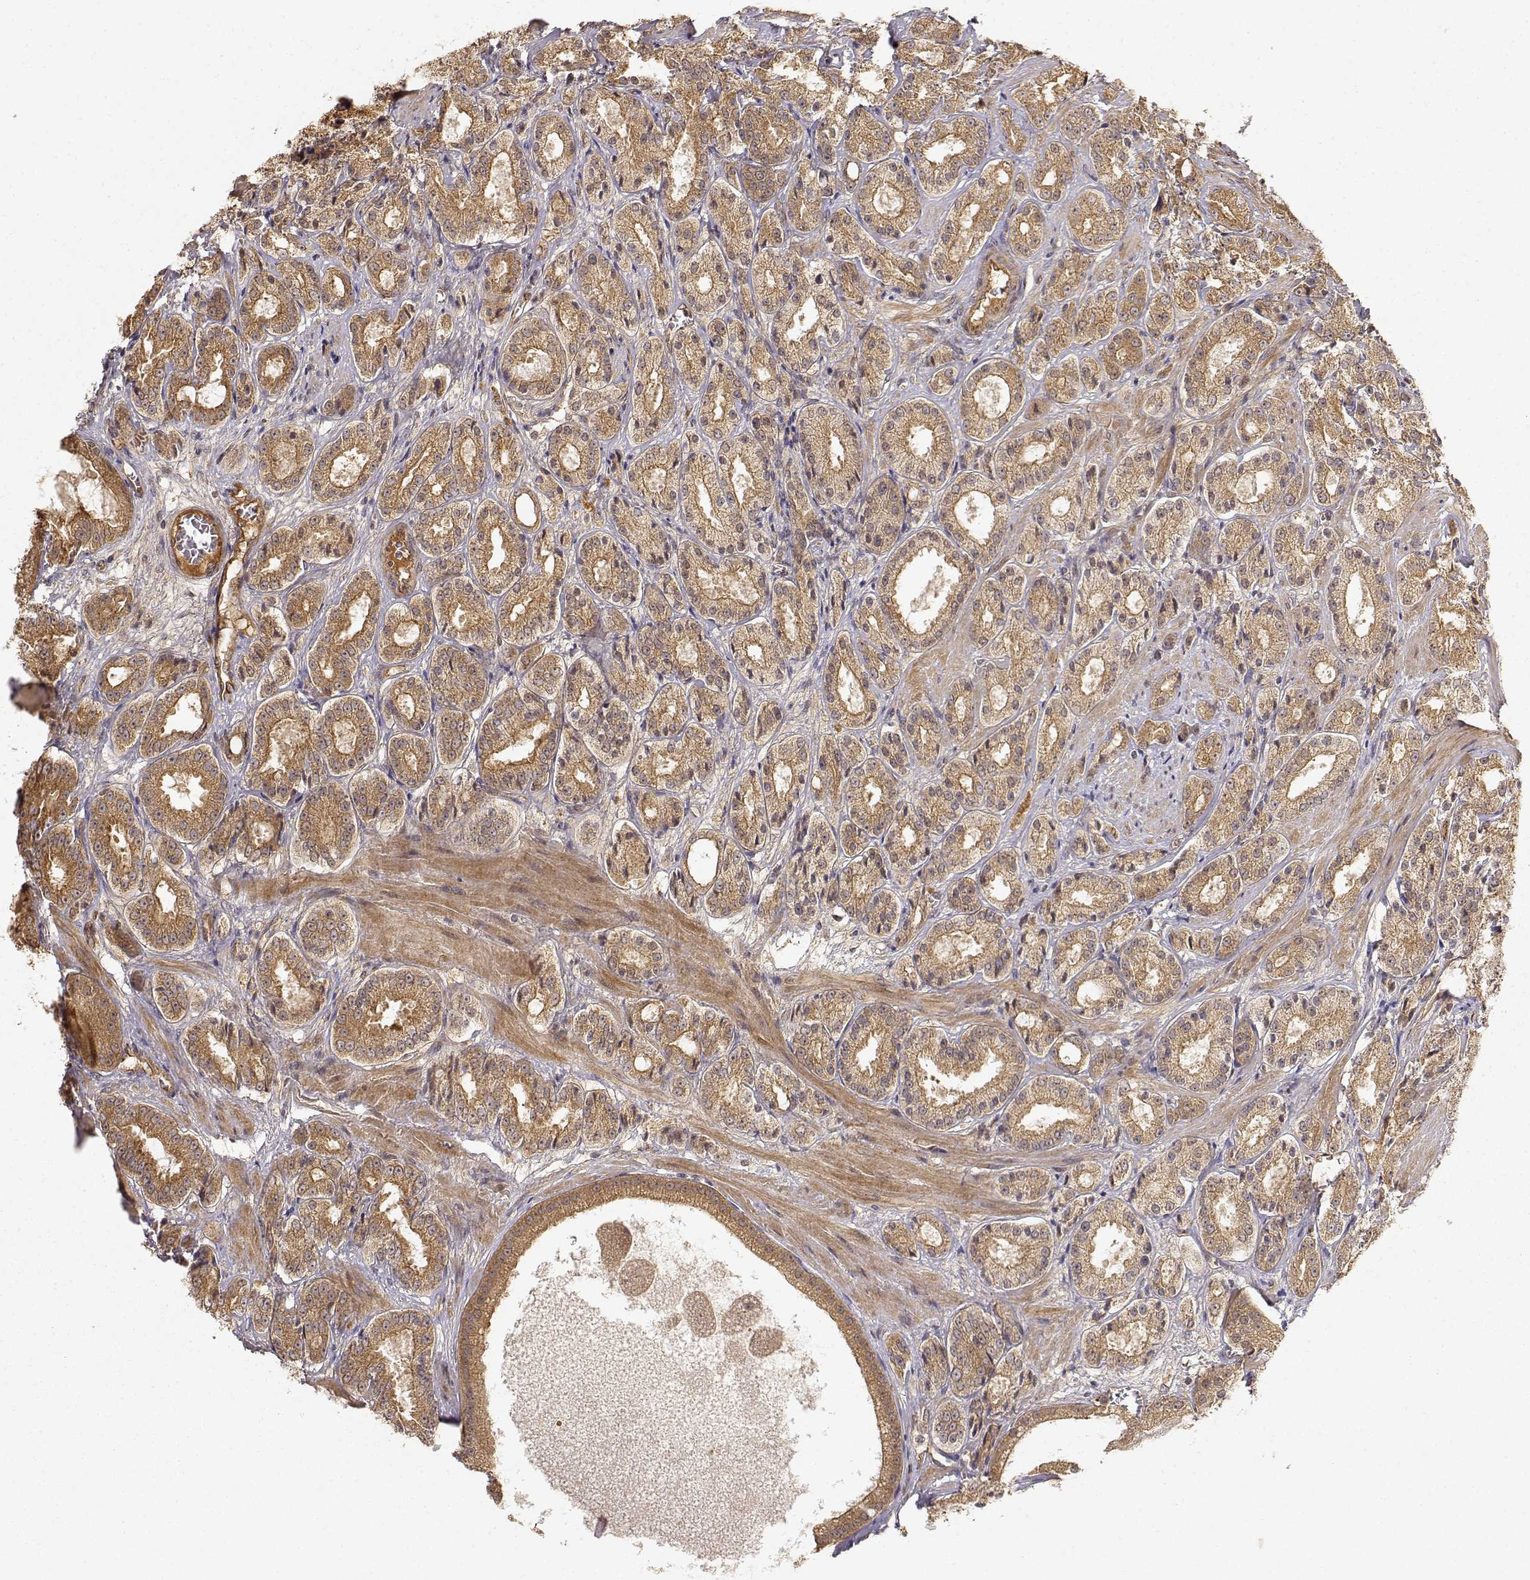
{"staining": {"intensity": "moderate", "quantity": ">75%", "location": "cytoplasmic/membranous"}, "tissue": "prostate cancer", "cell_type": "Tumor cells", "image_type": "cancer", "snomed": [{"axis": "morphology", "description": "Adenocarcinoma, High grade"}, {"axis": "topography", "description": "Prostate"}], "caption": "There is medium levels of moderate cytoplasmic/membranous positivity in tumor cells of prostate adenocarcinoma (high-grade), as demonstrated by immunohistochemical staining (brown color).", "gene": "CDK5RAP2", "patient": {"sex": "male", "age": 66}}